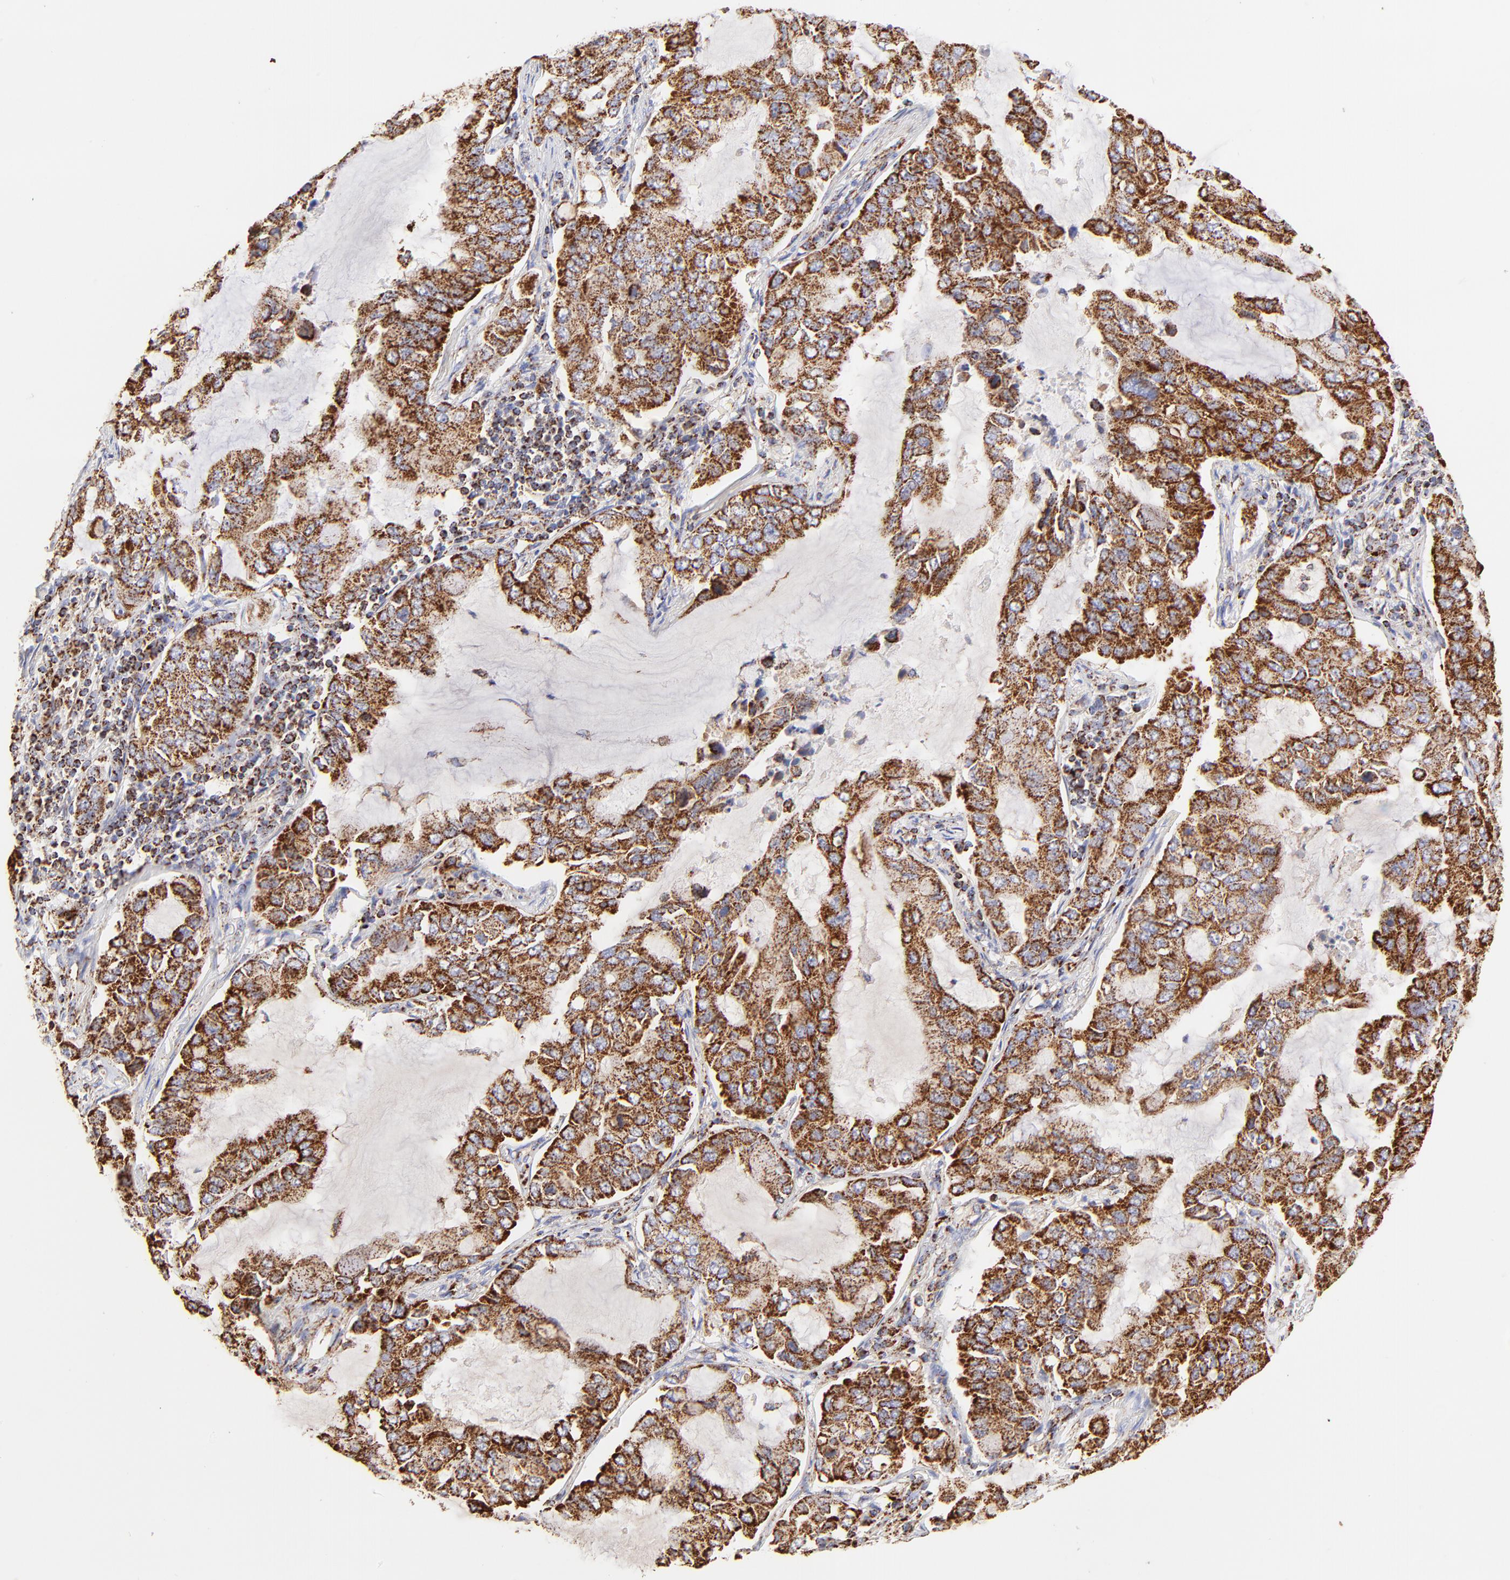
{"staining": {"intensity": "strong", "quantity": ">75%", "location": "cytoplasmic/membranous"}, "tissue": "lung cancer", "cell_type": "Tumor cells", "image_type": "cancer", "snomed": [{"axis": "morphology", "description": "Adenocarcinoma, NOS"}, {"axis": "topography", "description": "Lung"}], "caption": "This is an image of immunohistochemistry (IHC) staining of lung cancer, which shows strong expression in the cytoplasmic/membranous of tumor cells.", "gene": "ECH1", "patient": {"sex": "male", "age": 64}}